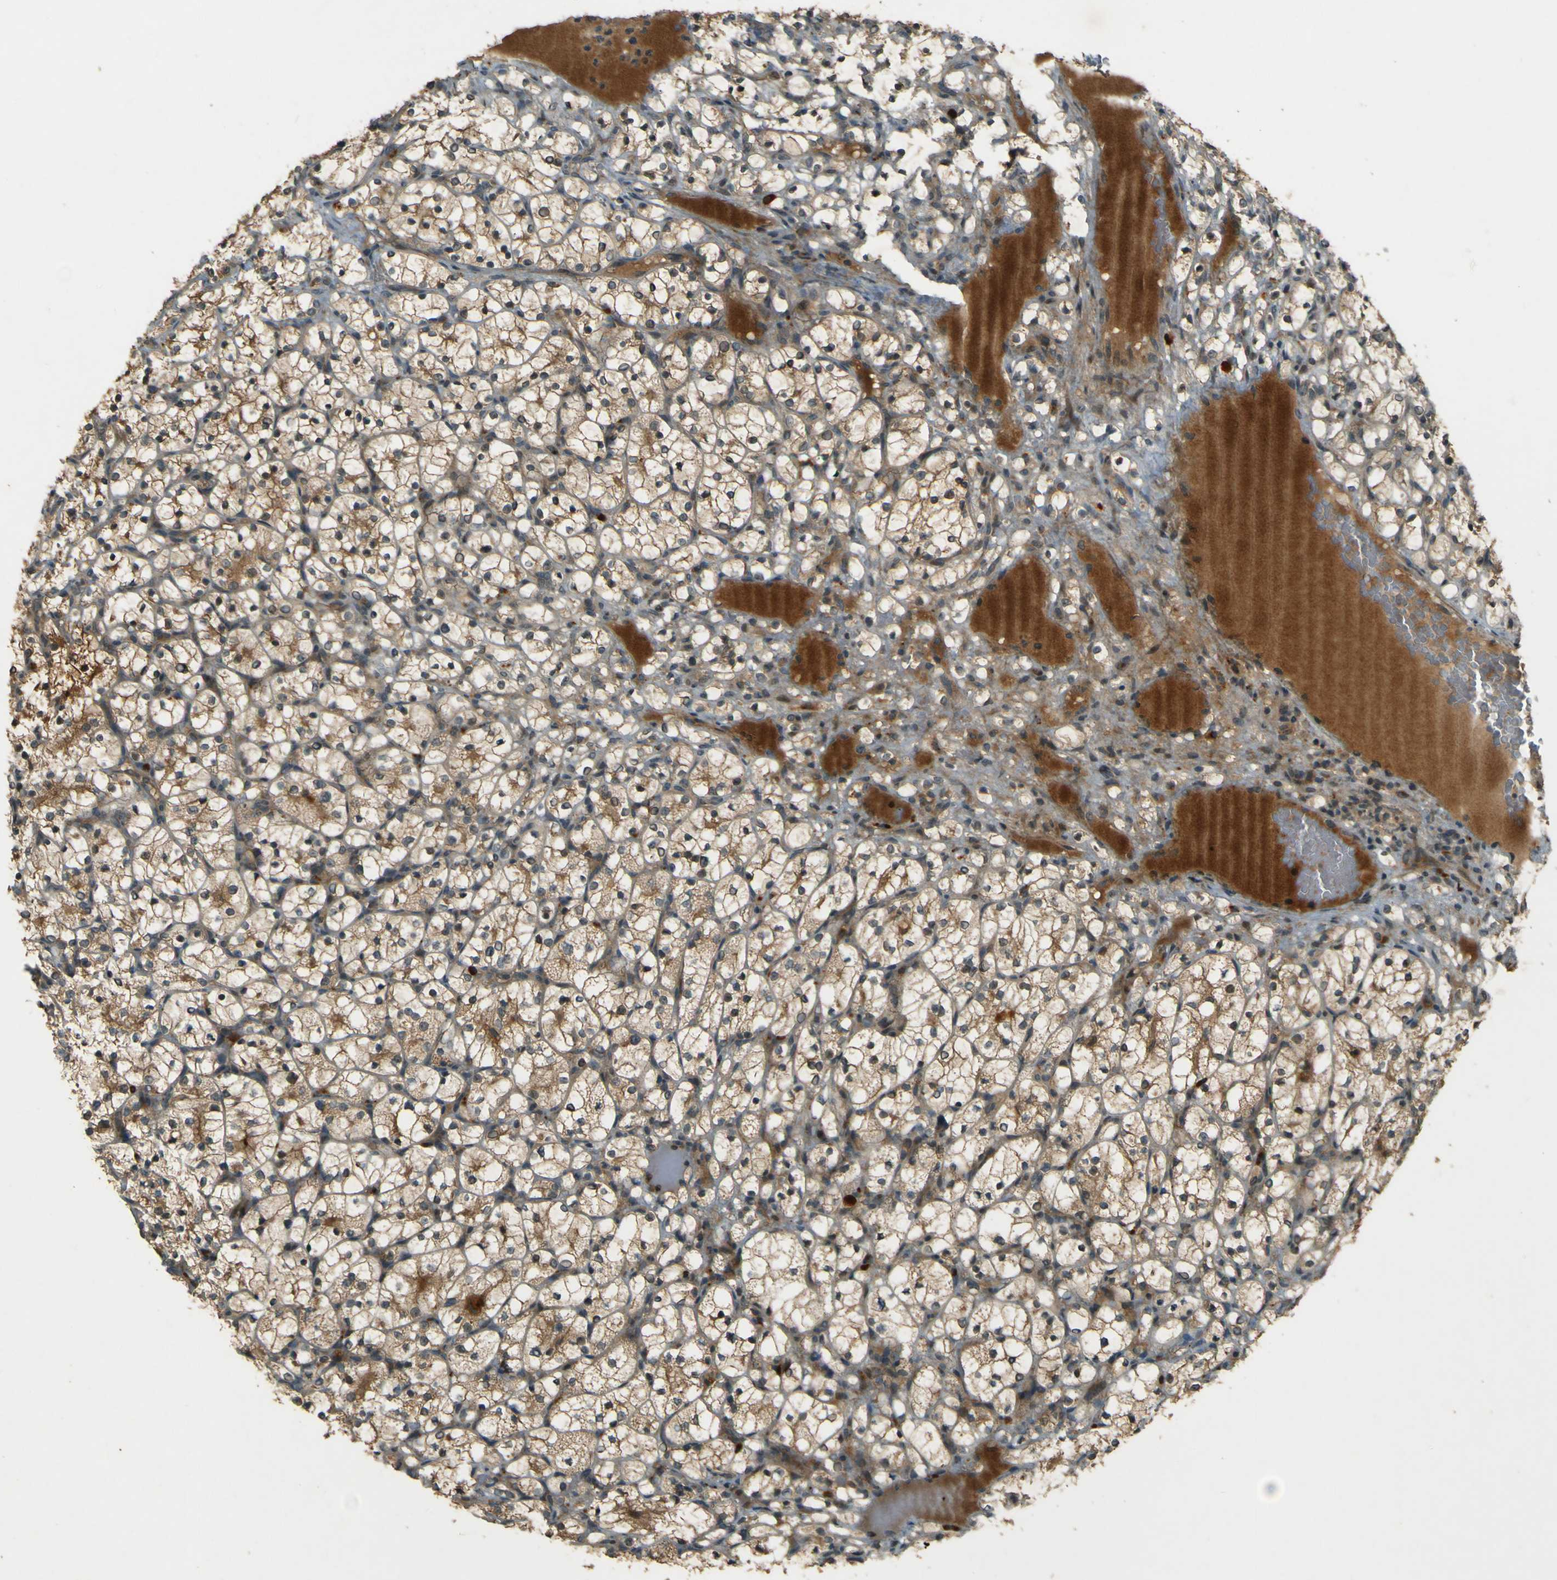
{"staining": {"intensity": "weak", "quantity": ">75%", "location": "cytoplasmic/membranous"}, "tissue": "renal cancer", "cell_type": "Tumor cells", "image_type": "cancer", "snomed": [{"axis": "morphology", "description": "Adenocarcinoma, NOS"}, {"axis": "topography", "description": "Kidney"}], "caption": "Renal adenocarcinoma stained for a protein (brown) shows weak cytoplasmic/membranous positive positivity in approximately >75% of tumor cells.", "gene": "MPDZ", "patient": {"sex": "female", "age": 69}}